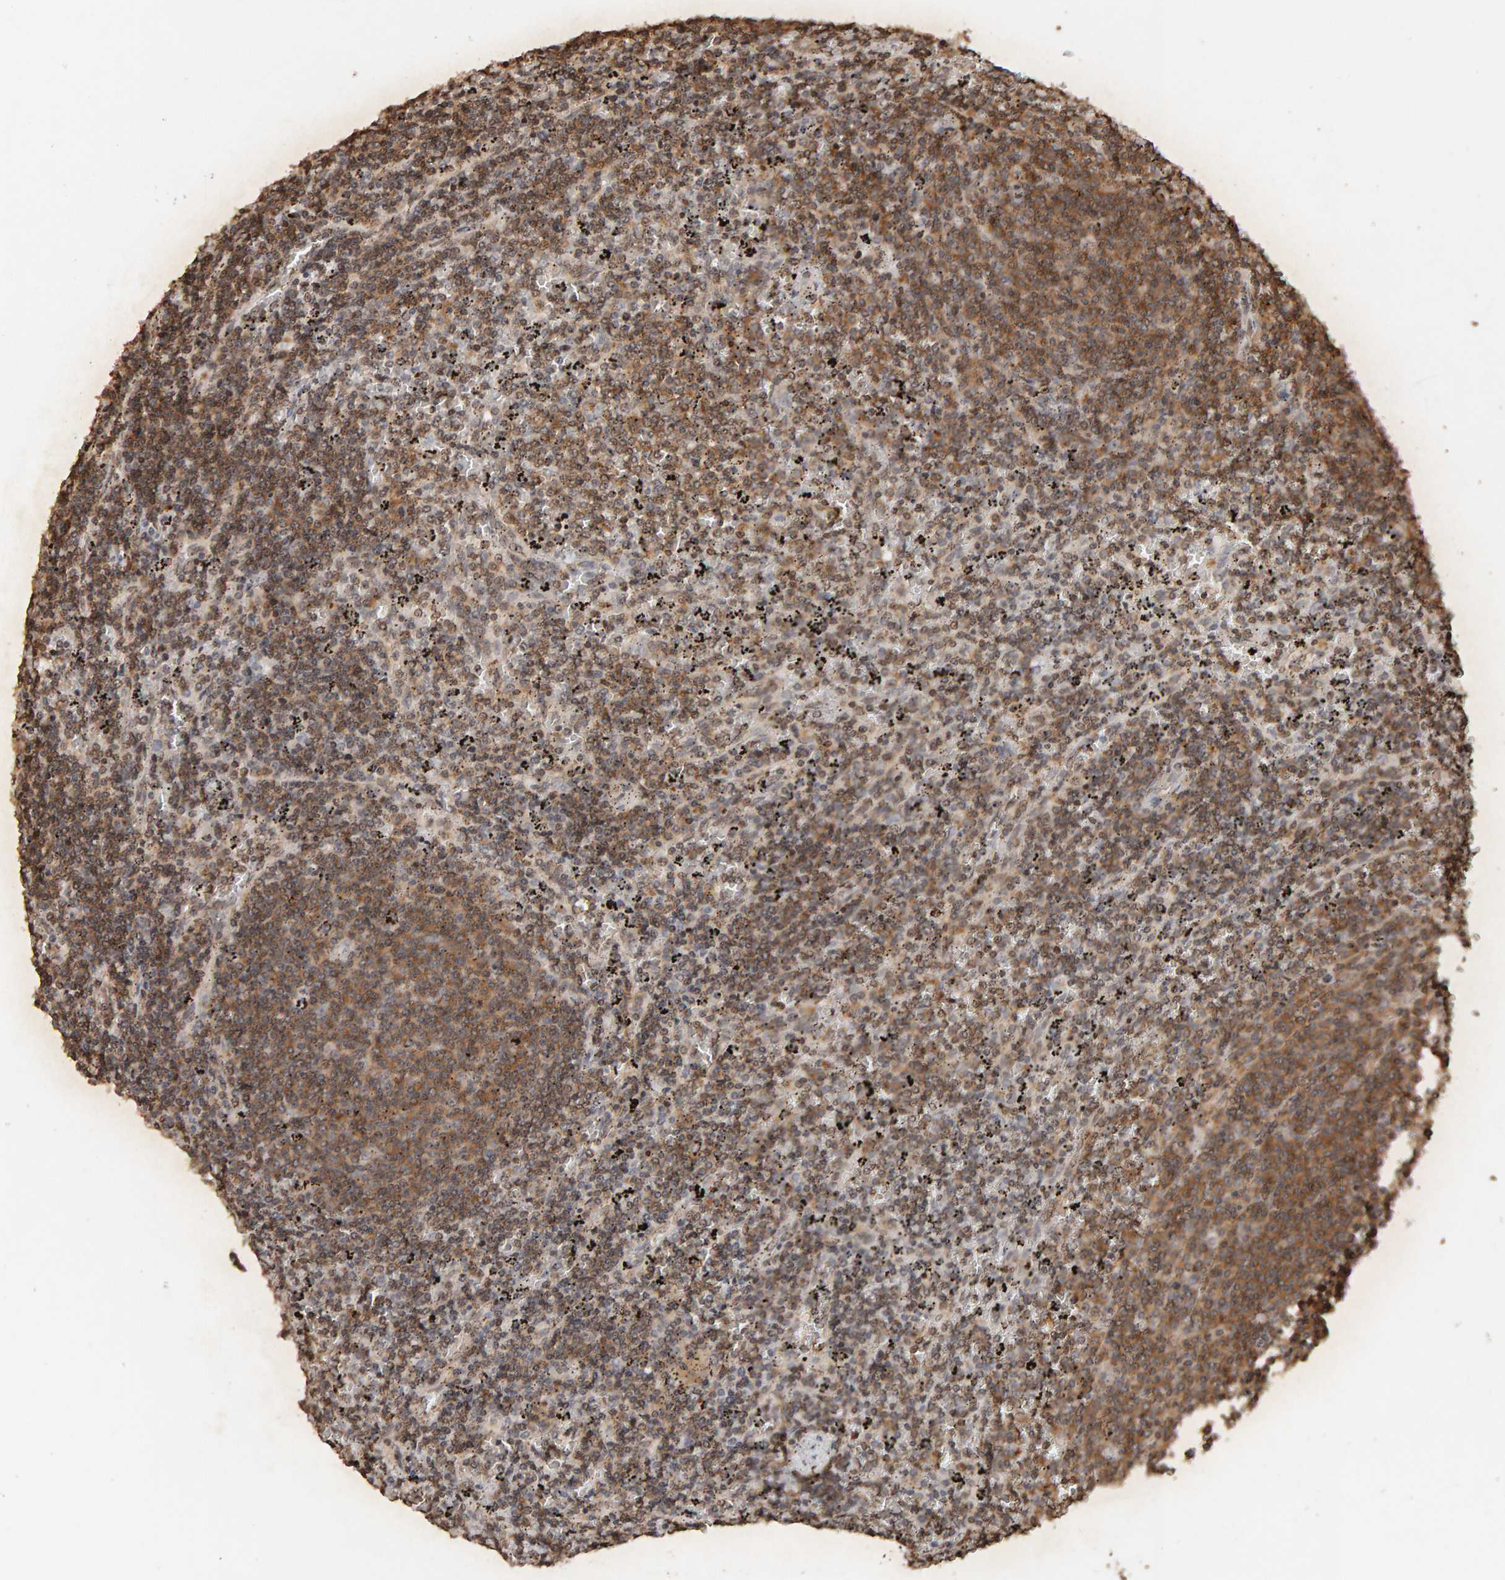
{"staining": {"intensity": "moderate", "quantity": ">75%", "location": "cytoplasmic/membranous"}, "tissue": "lymphoma", "cell_type": "Tumor cells", "image_type": "cancer", "snomed": [{"axis": "morphology", "description": "Malignant lymphoma, non-Hodgkin's type, Low grade"}, {"axis": "topography", "description": "Spleen"}], "caption": "Lymphoma stained with a brown dye reveals moderate cytoplasmic/membranous positive positivity in approximately >75% of tumor cells.", "gene": "DNAJB5", "patient": {"sex": "female", "age": 50}}